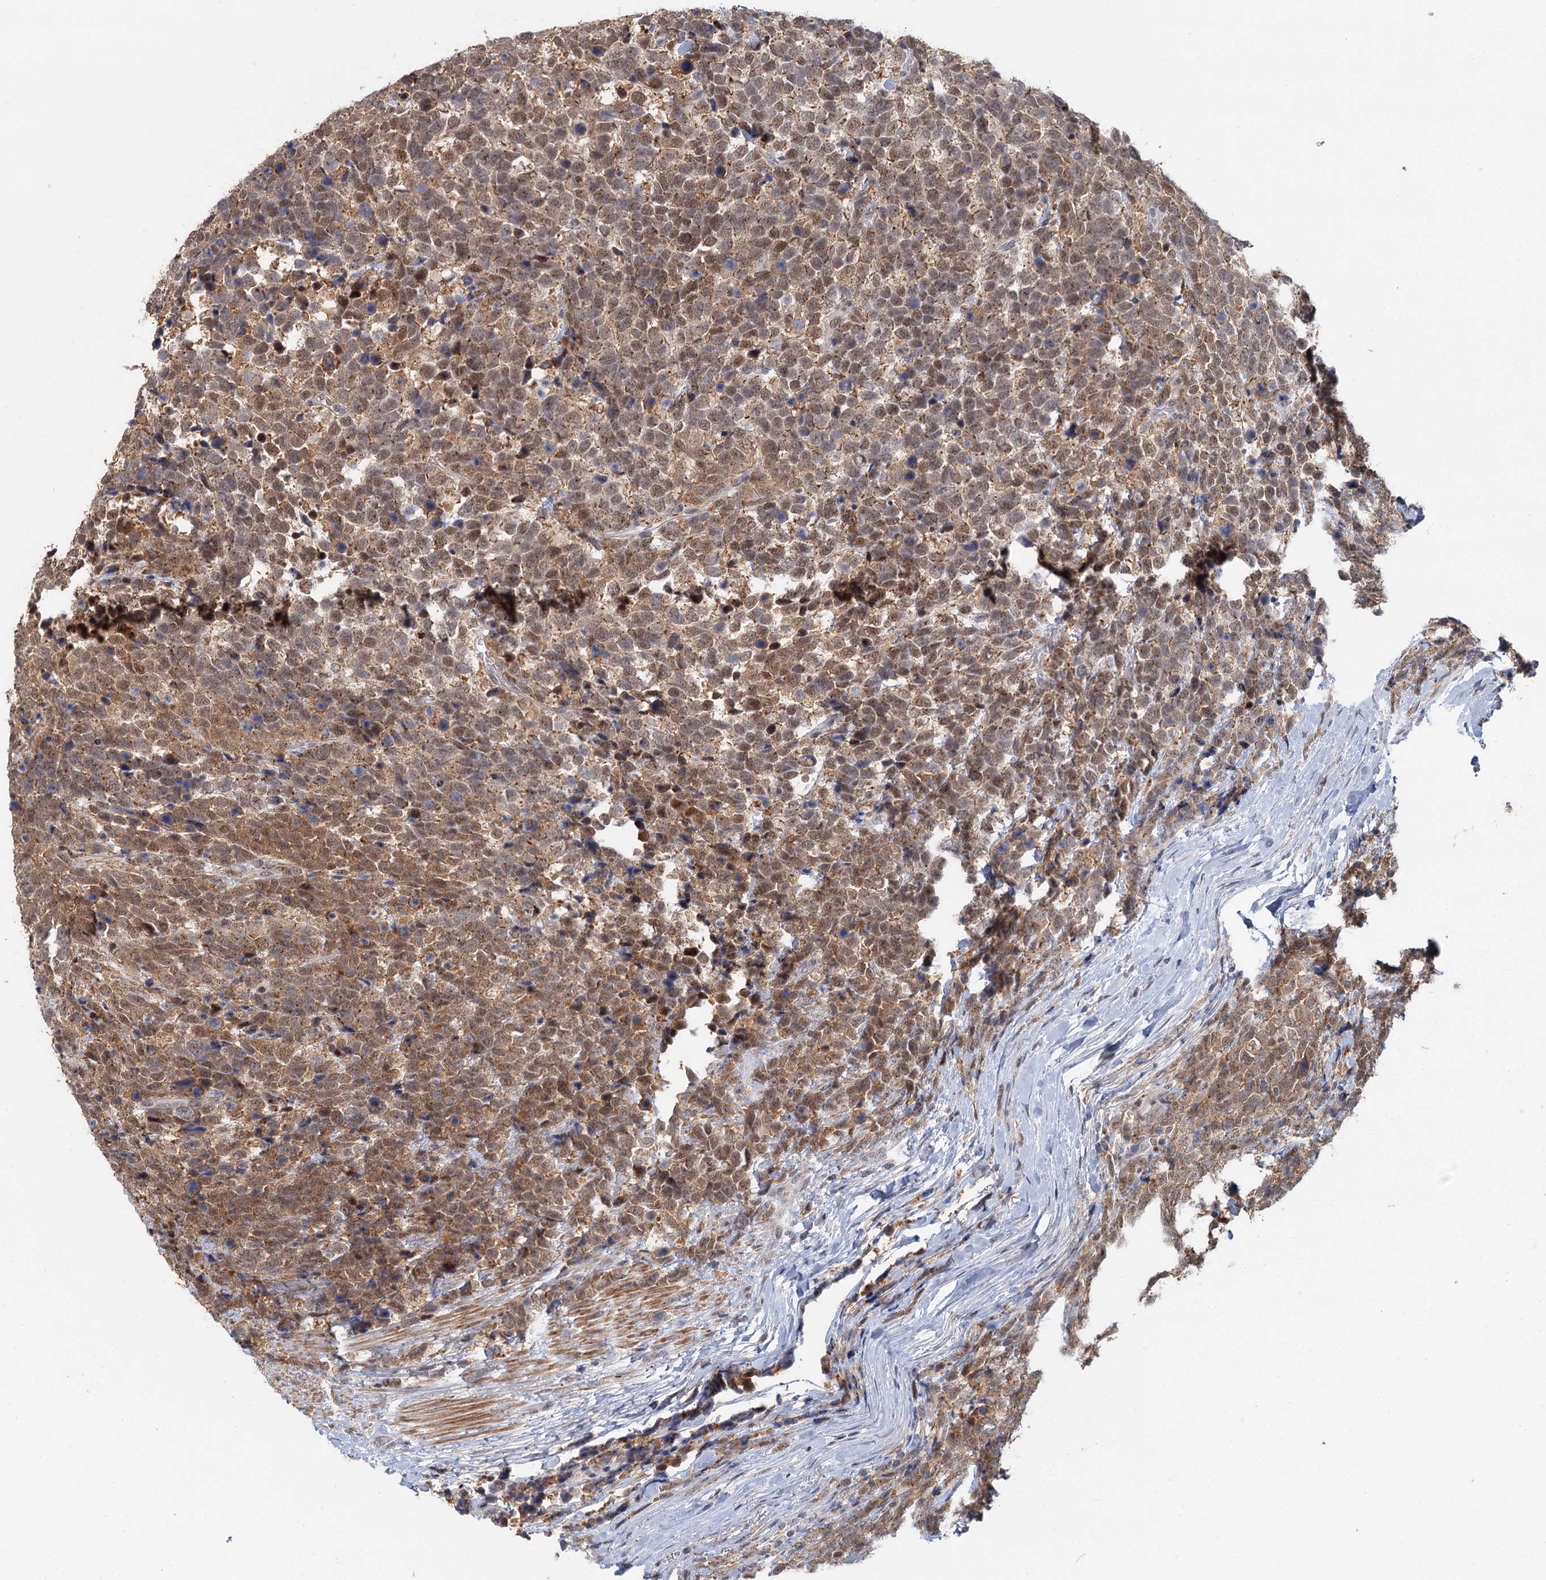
{"staining": {"intensity": "moderate", "quantity": ">75%", "location": "cytoplasmic/membranous,nuclear"}, "tissue": "urothelial cancer", "cell_type": "Tumor cells", "image_type": "cancer", "snomed": [{"axis": "morphology", "description": "Urothelial carcinoma, High grade"}, {"axis": "topography", "description": "Urinary bladder"}], "caption": "Urothelial carcinoma (high-grade) was stained to show a protein in brown. There is medium levels of moderate cytoplasmic/membranous and nuclear positivity in about >75% of tumor cells.", "gene": "GPATCH11", "patient": {"sex": "female", "age": 82}}